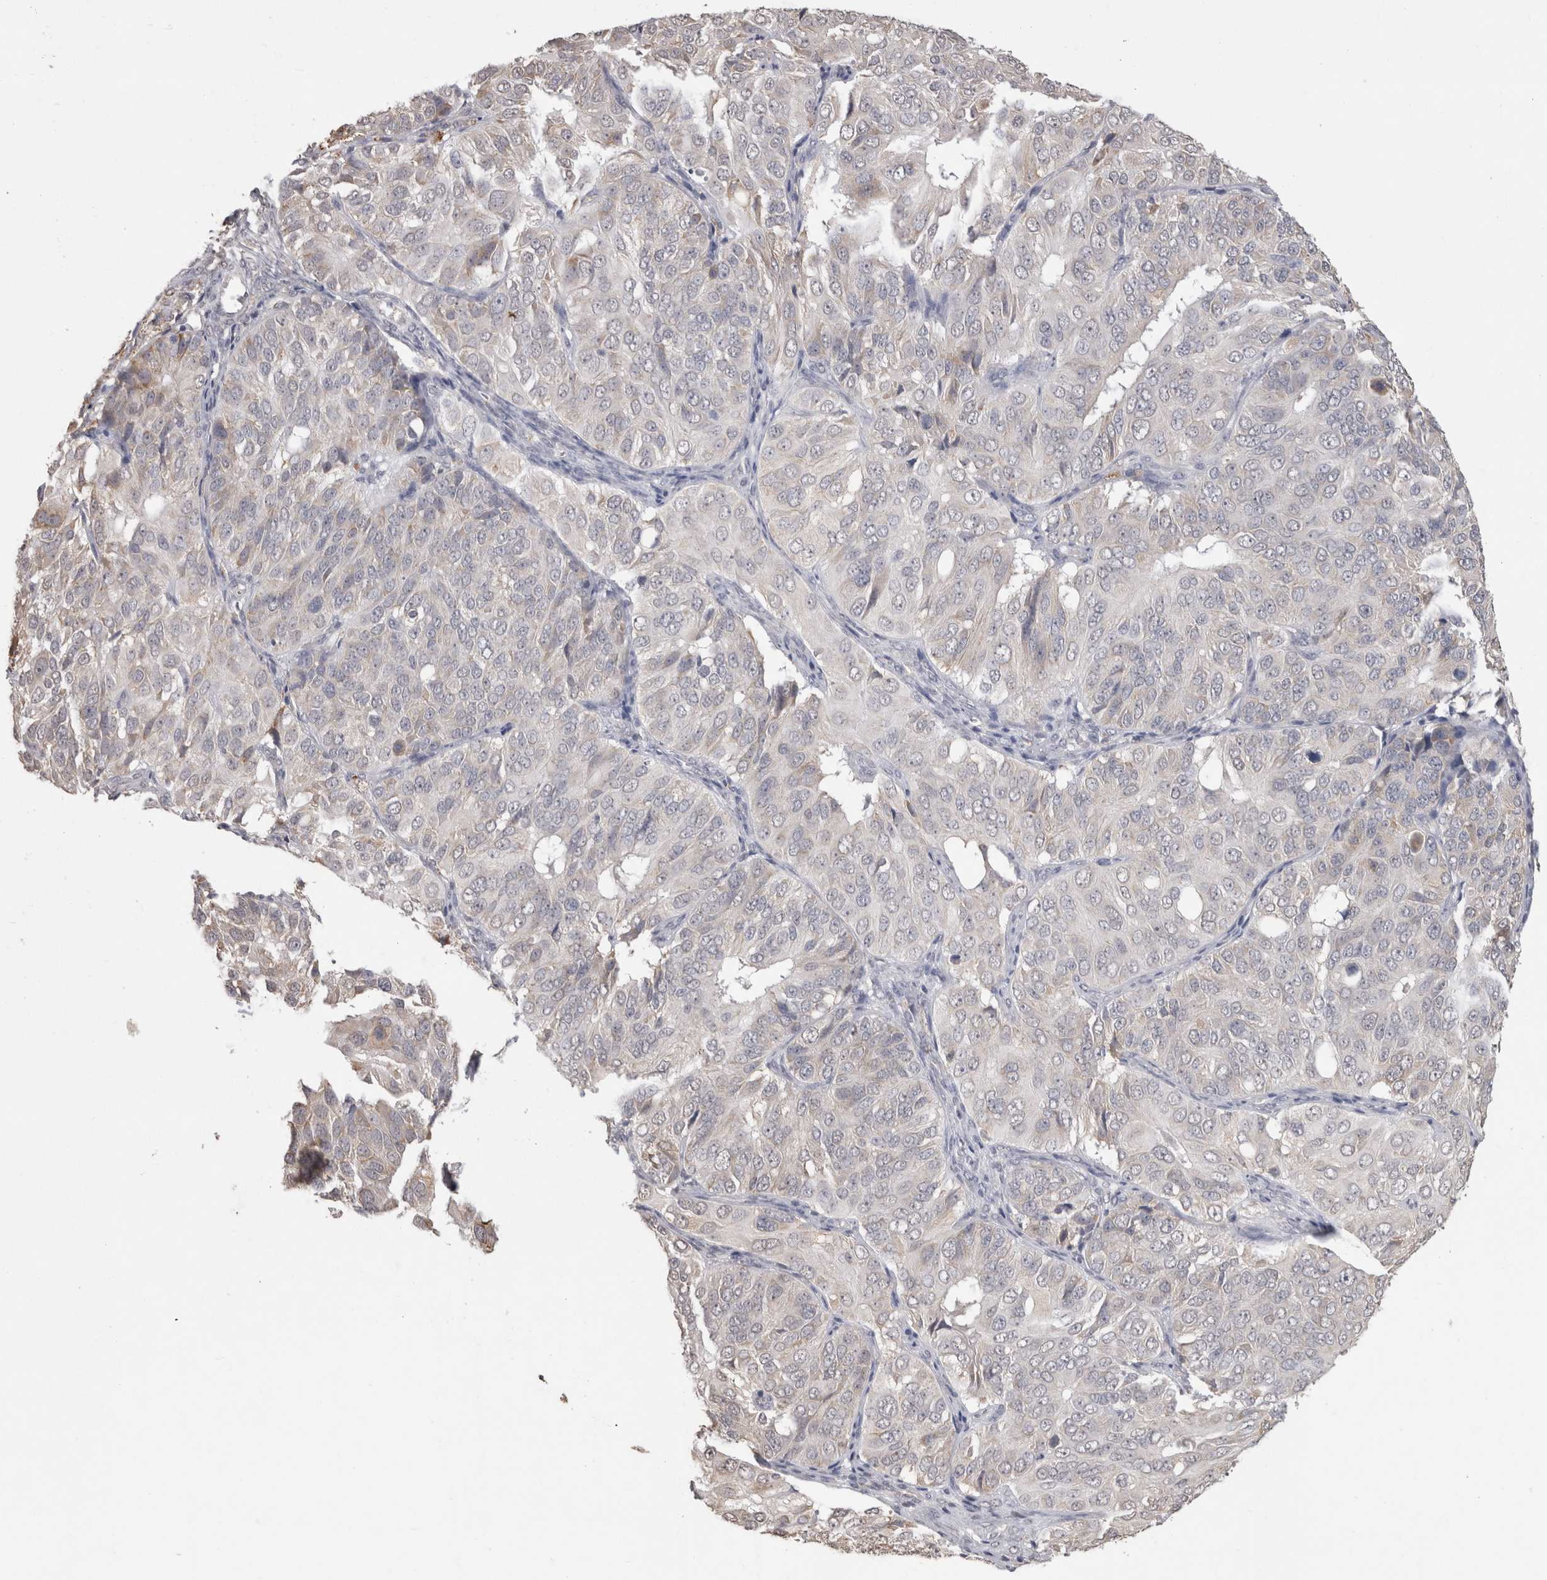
{"staining": {"intensity": "negative", "quantity": "none", "location": "none"}, "tissue": "ovarian cancer", "cell_type": "Tumor cells", "image_type": "cancer", "snomed": [{"axis": "morphology", "description": "Carcinoma, endometroid"}, {"axis": "topography", "description": "Ovary"}], "caption": "High magnification brightfield microscopy of ovarian endometroid carcinoma stained with DAB (3,3'-diaminobenzidine) (brown) and counterstained with hematoxylin (blue): tumor cells show no significant staining.", "gene": "NOMO1", "patient": {"sex": "female", "age": 51}}